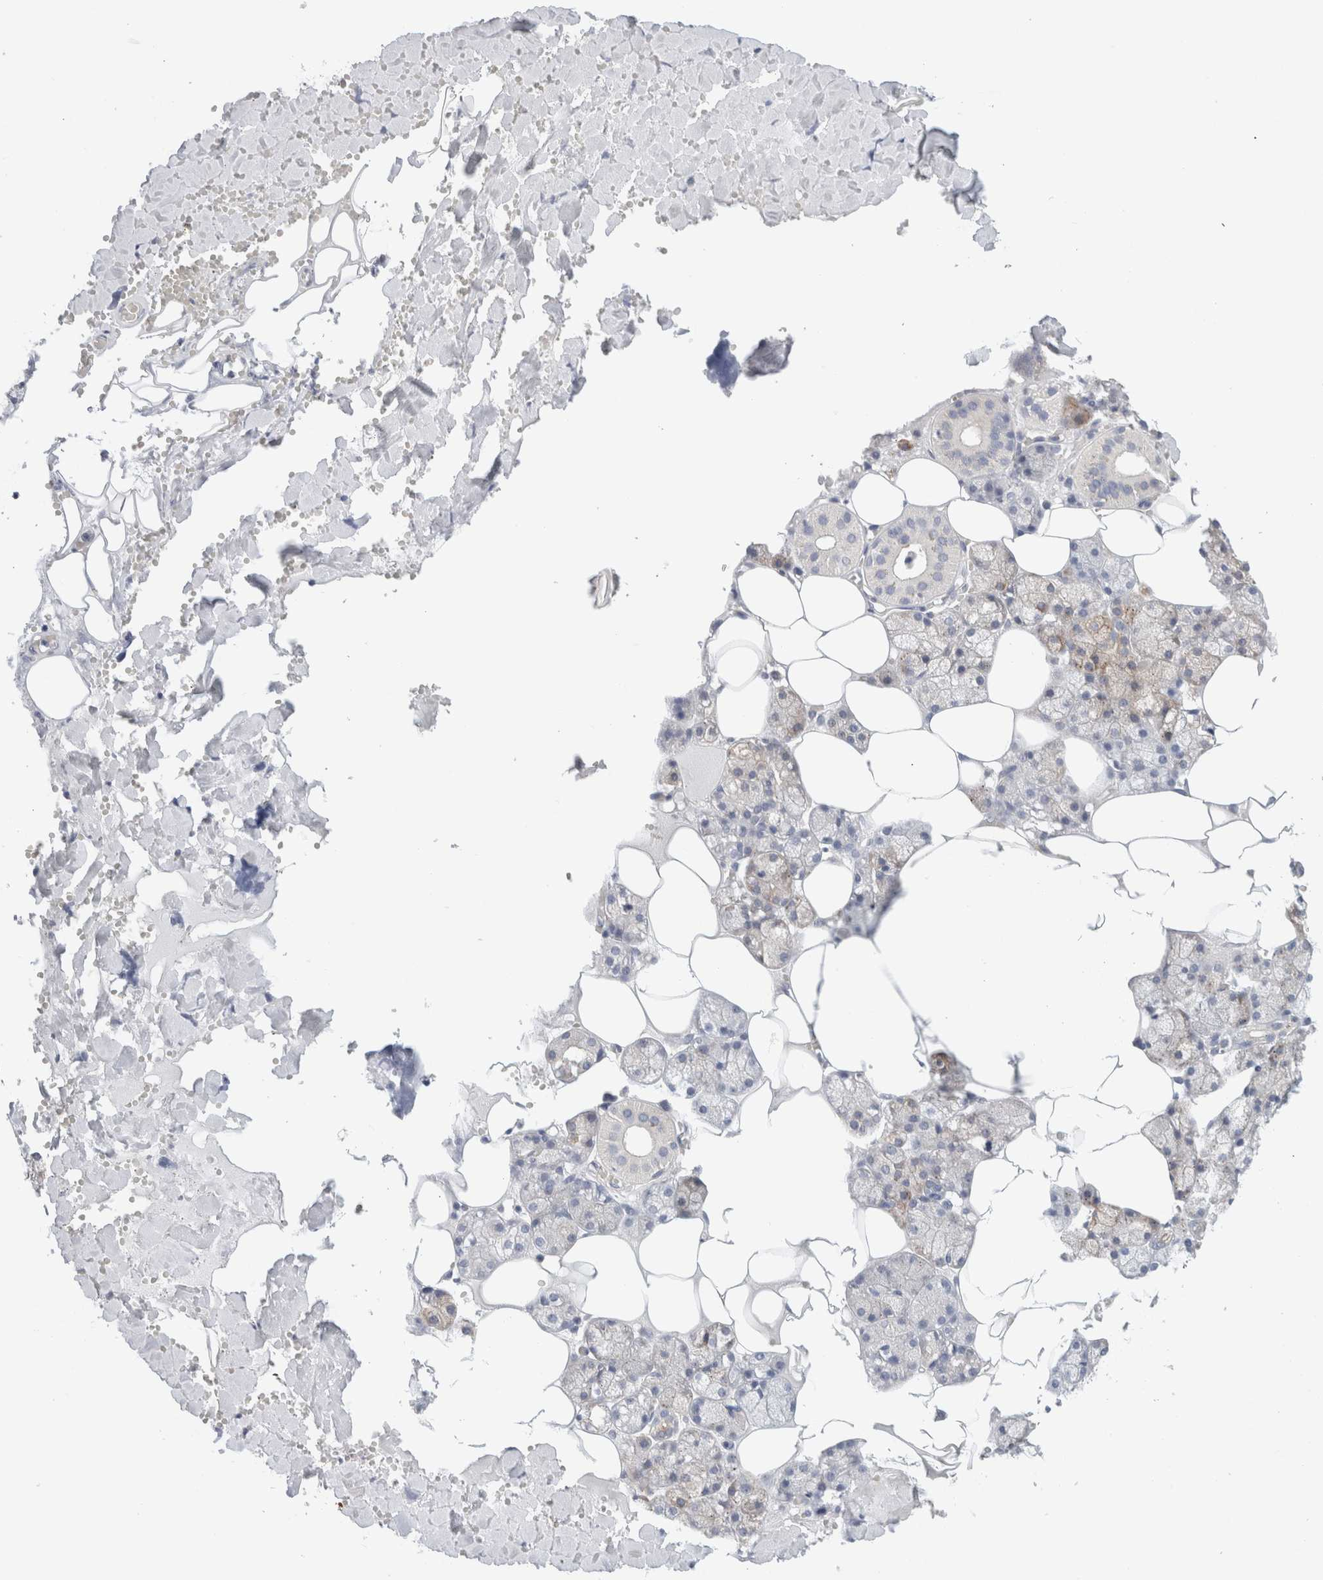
{"staining": {"intensity": "strong", "quantity": "<25%", "location": "cytoplasmic/membranous"}, "tissue": "salivary gland", "cell_type": "Glandular cells", "image_type": "normal", "snomed": [{"axis": "morphology", "description": "Normal tissue, NOS"}, {"axis": "topography", "description": "Salivary gland"}], "caption": "Brown immunohistochemical staining in unremarkable salivary gland reveals strong cytoplasmic/membranous expression in approximately <25% of glandular cells.", "gene": "SDR16C5", "patient": {"sex": "male", "age": 62}}